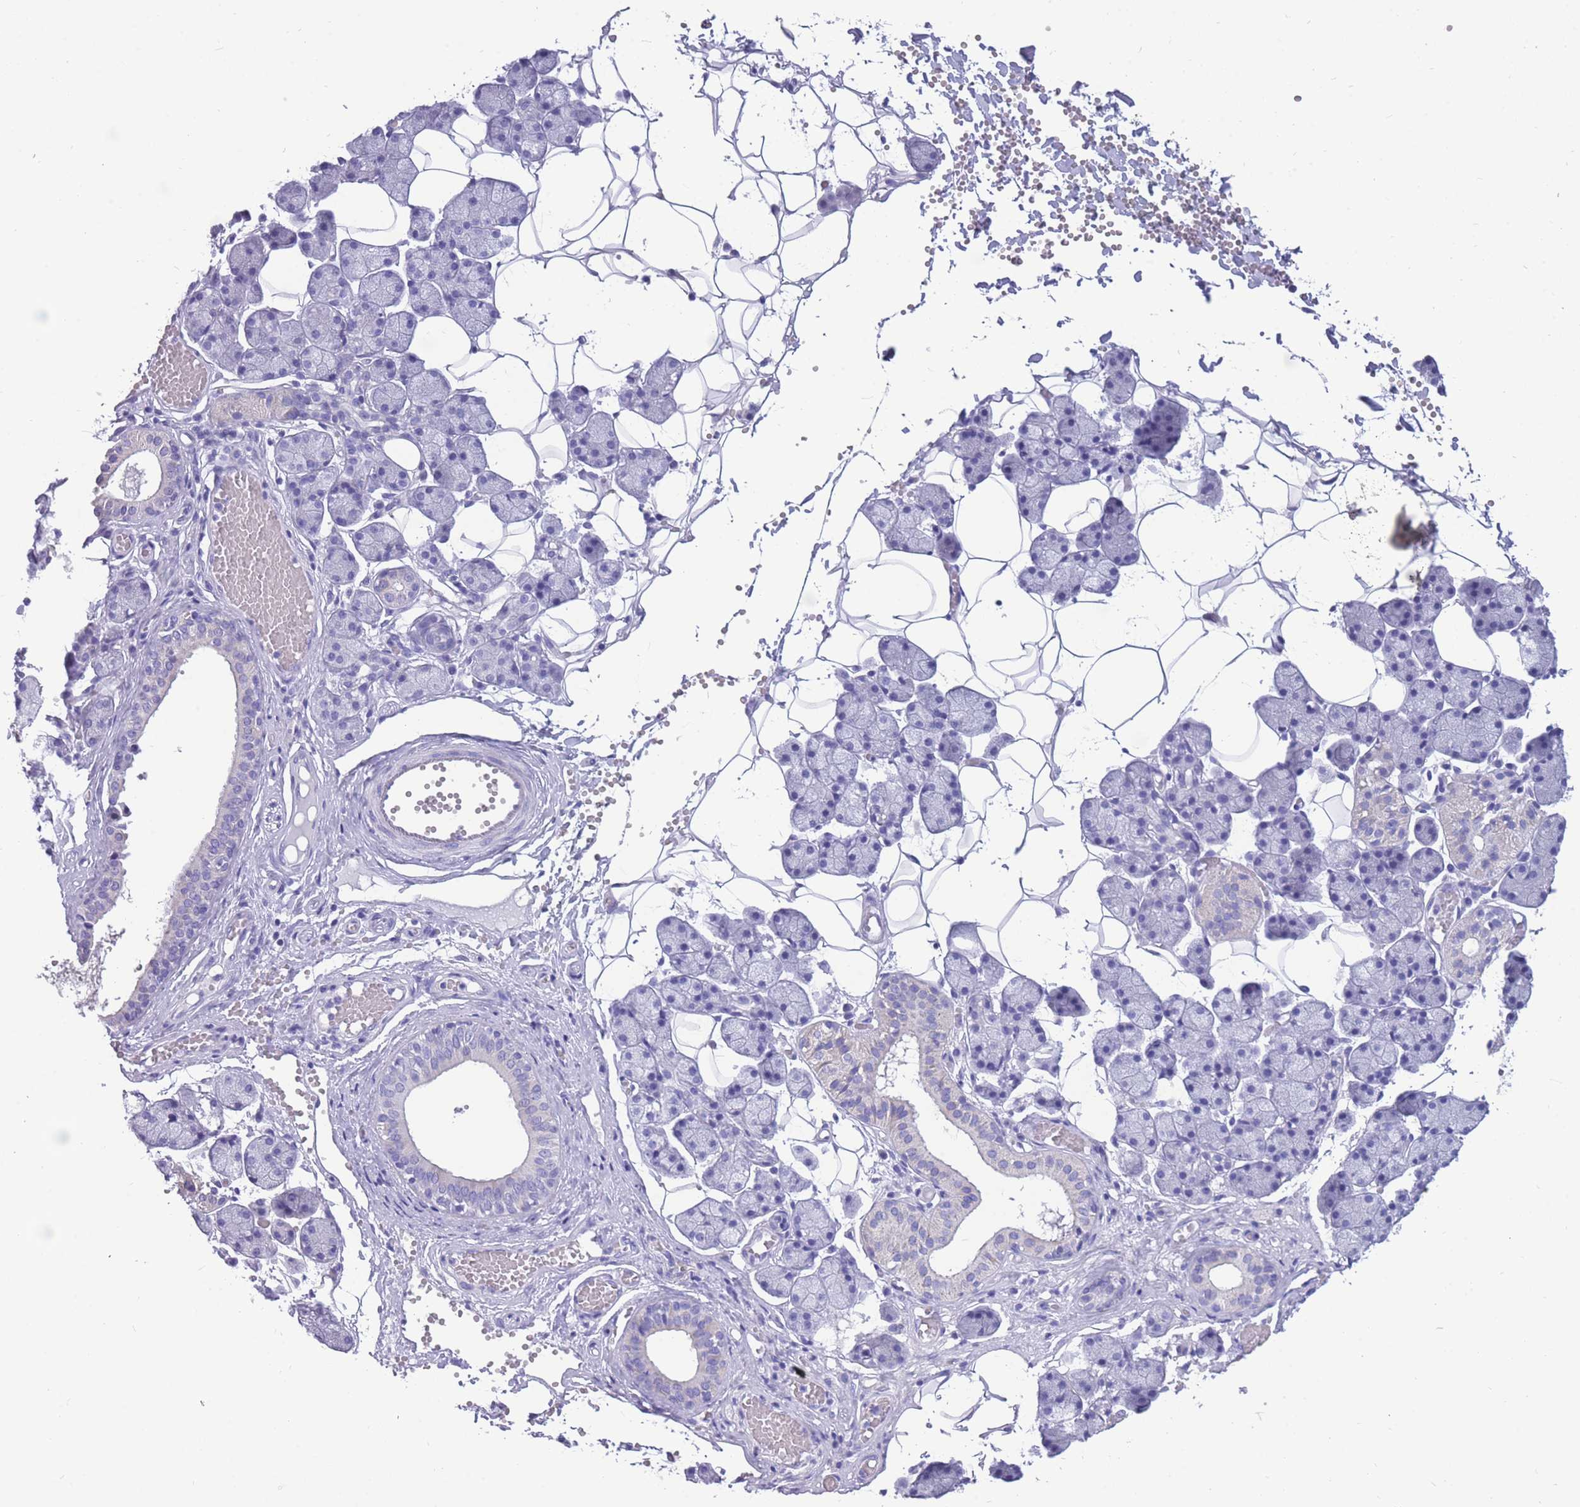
{"staining": {"intensity": "negative", "quantity": "none", "location": "none"}, "tissue": "salivary gland", "cell_type": "Glandular cells", "image_type": "normal", "snomed": [{"axis": "morphology", "description": "Normal tissue, NOS"}, {"axis": "topography", "description": "Salivary gland"}], "caption": "Immunohistochemistry (IHC) histopathology image of unremarkable human salivary gland stained for a protein (brown), which shows no expression in glandular cells.", "gene": "INTS2", "patient": {"sex": "female", "age": 33}}